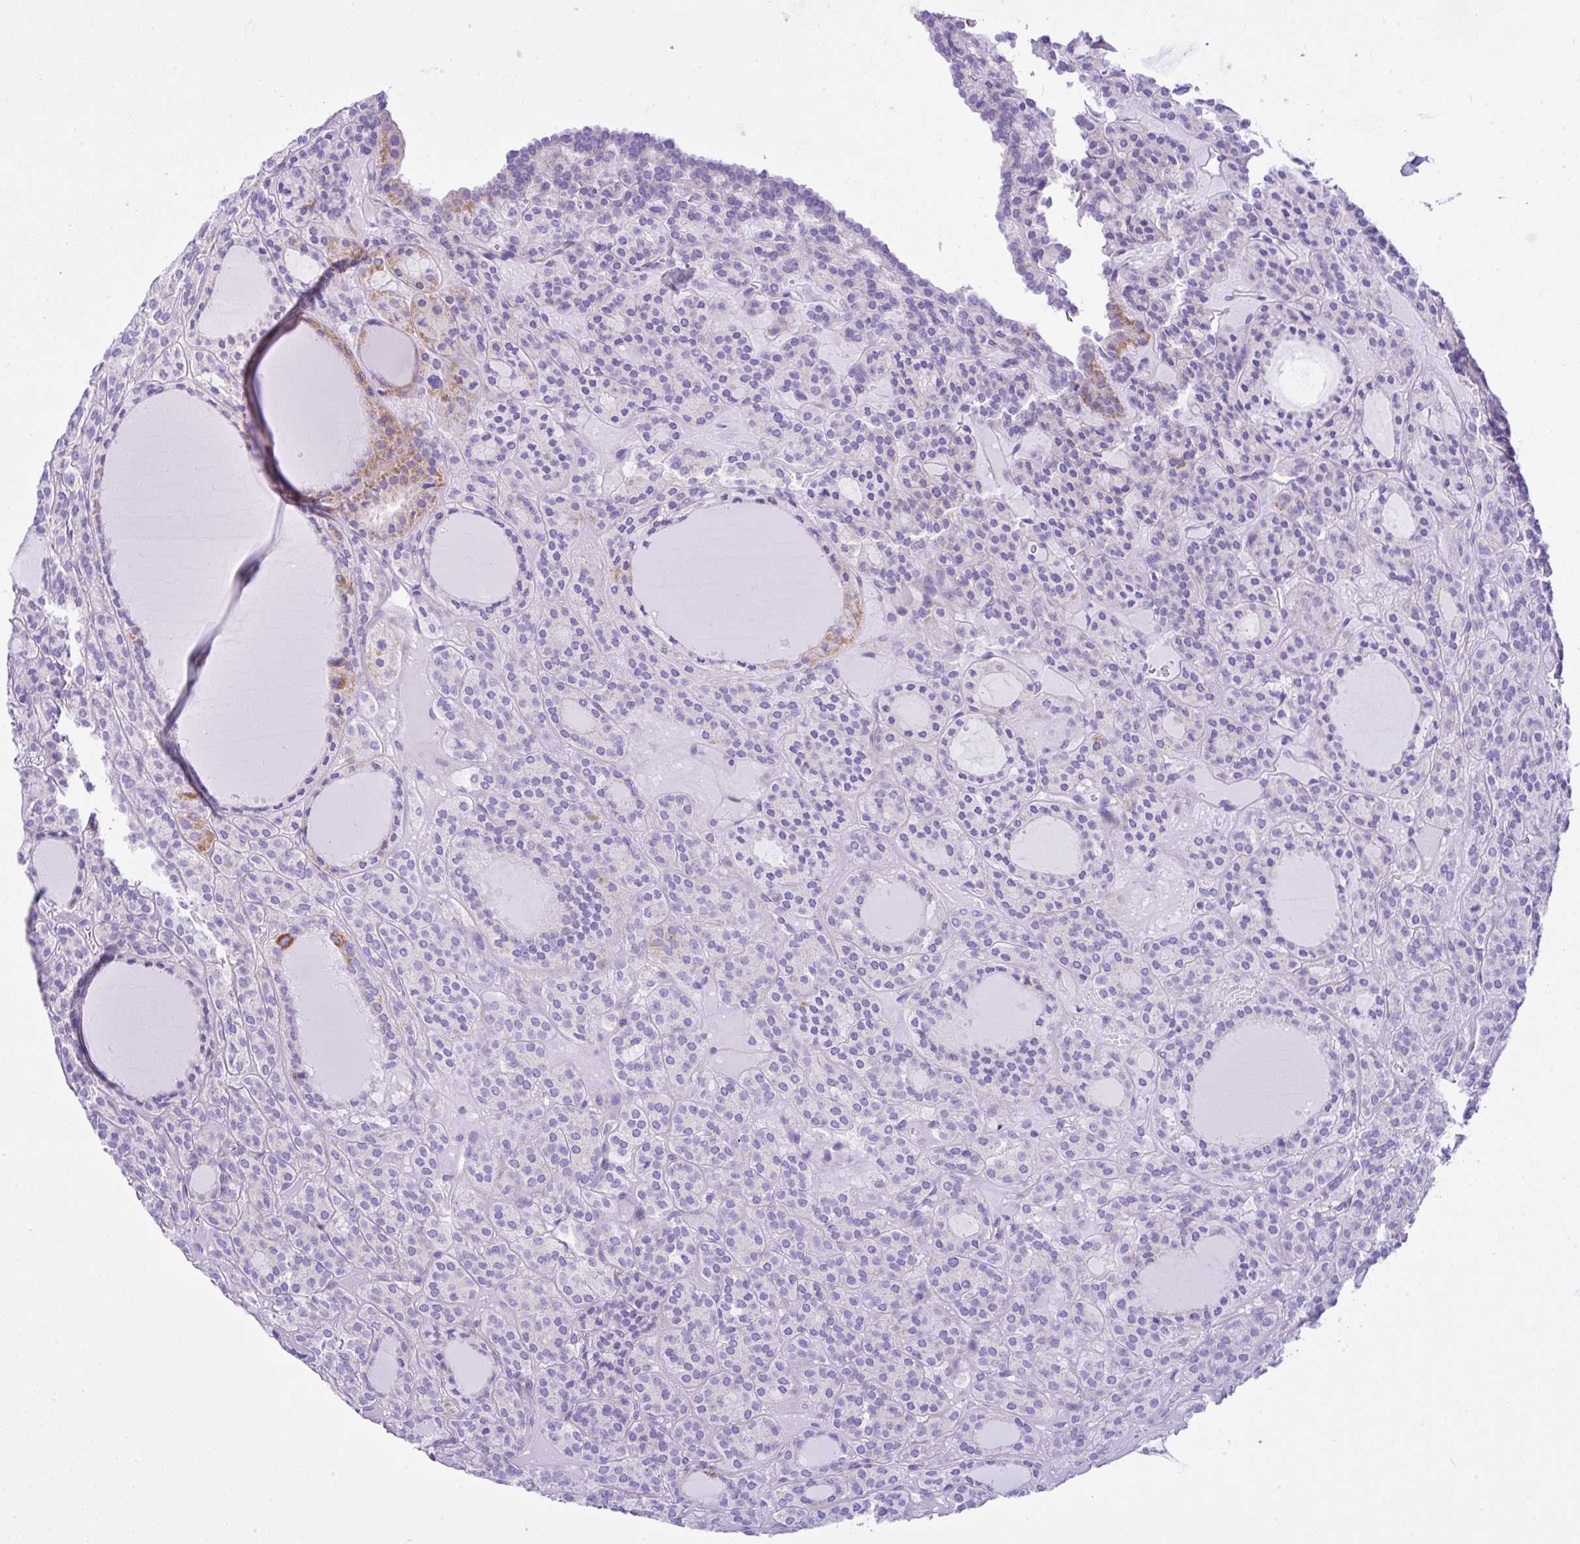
{"staining": {"intensity": "moderate", "quantity": "<25%", "location": "cytoplasmic/membranous"}, "tissue": "thyroid cancer", "cell_type": "Tumor cells", "image_type": "cancer", "snomed": [{"axis": "morphology", "description": "Follicular adenoma carcinoma, NOS"}, {"axis": "topography", "description": "Thyroid gland"}], "caption": "Thyroid cancer (follicular adenoma carcinoma) stained for a protein (brown) demonstrates moderate cytoplasmic/membranous positive positivity in approximately <25% of tumor cells.", "gene": "SLC13A1", "patient": {"sex": "female", "age": 63}}